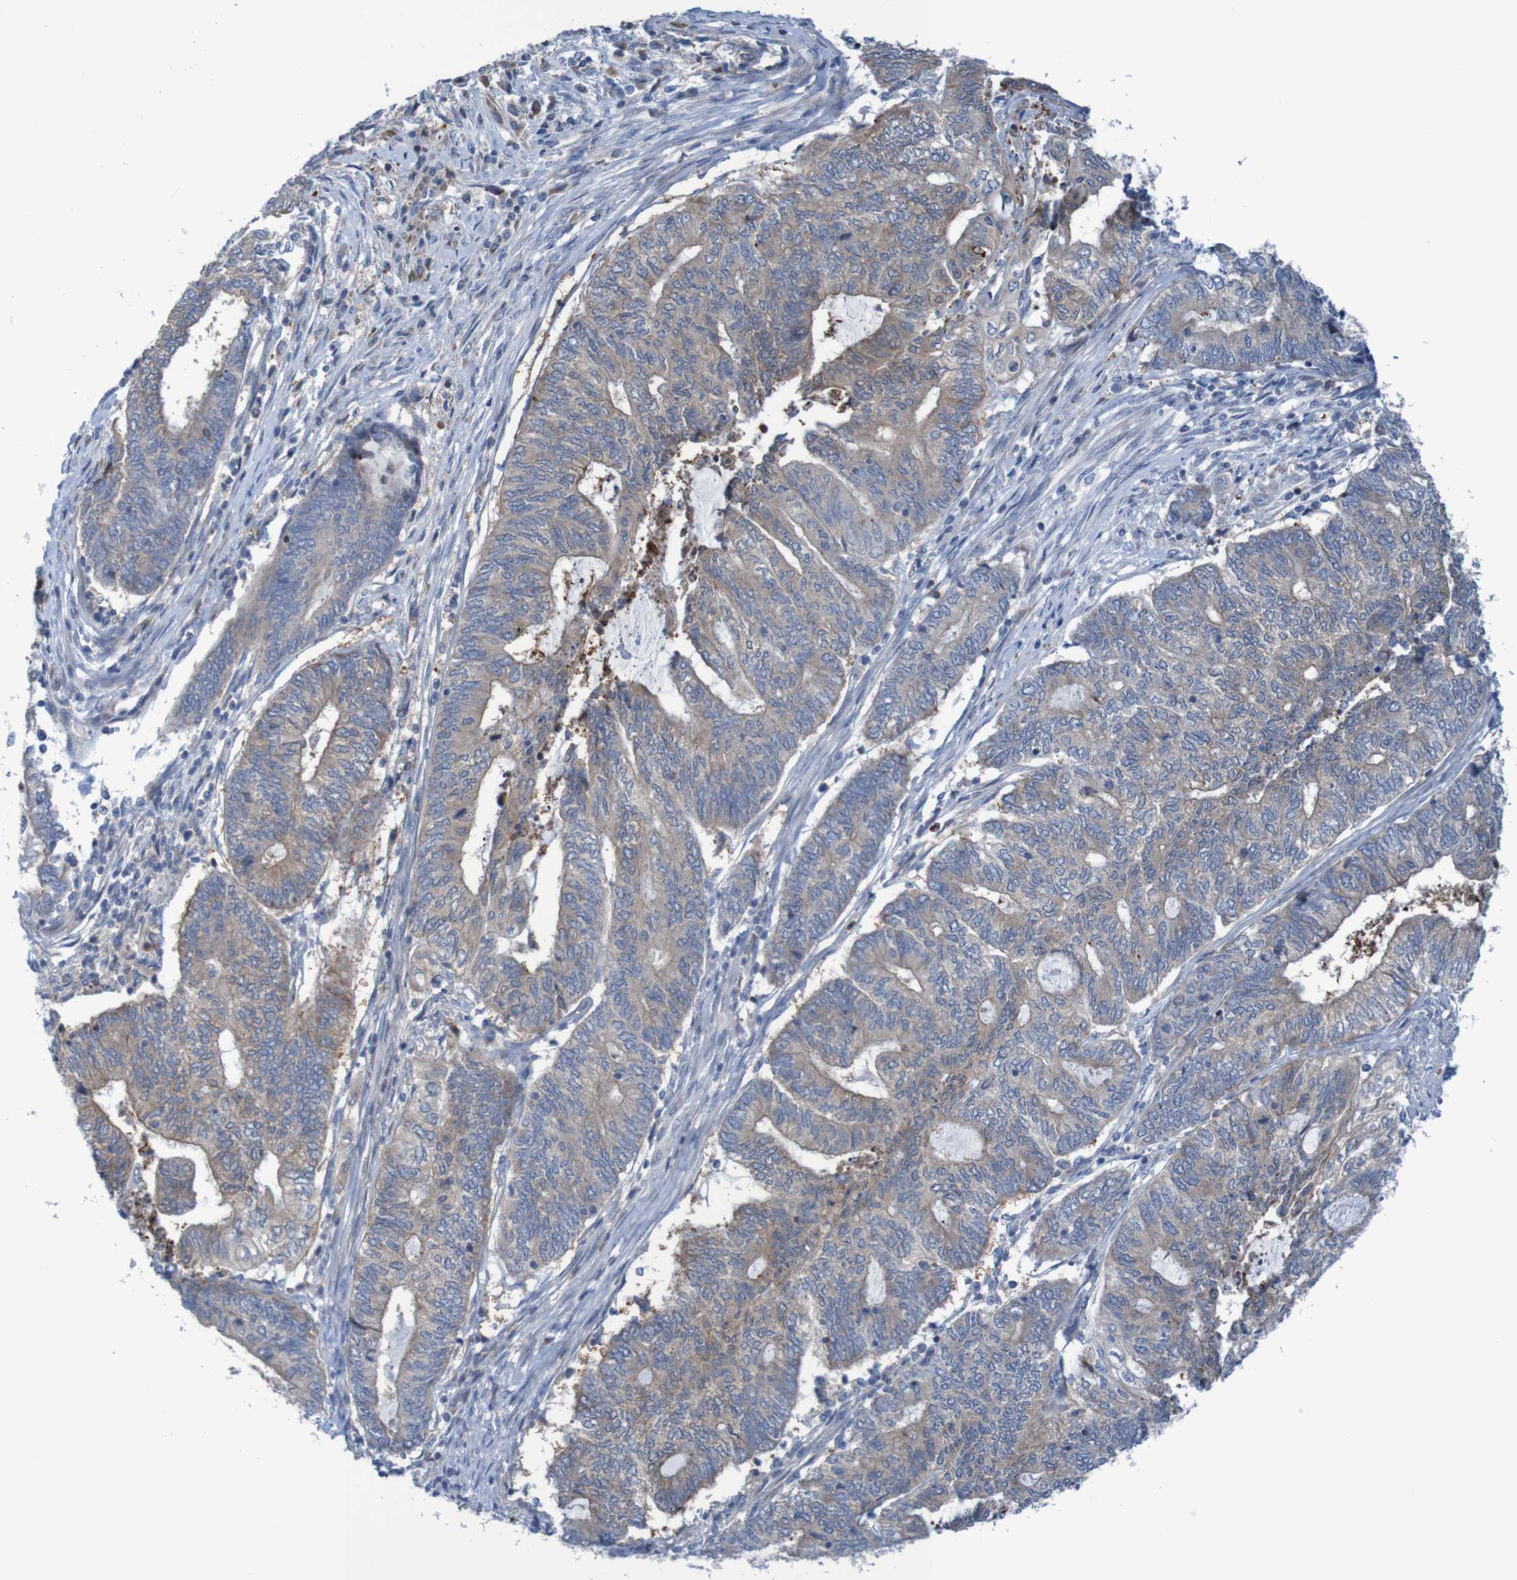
{"staining": {"intensity": "strong", "quantity": "25%-75%", "location": "cytoplasmic/membranous"}, "tissue": "endometrial cancer", "cell_type": "Tumor cells", "image_type": "cancer", "snomed": [{"axis": "morphology", "description": "Adenocarcinoma, NOS"}, {"axis": "topography", "description": "Uterus"}, {"axis": "topography", "description": "Endometrium"}], "caption": "The immunohistochemical stain labels strong cytoplasmic/membranous expression in tumor cells of endometrial cancer tissue. (Brightfield microscopy of DAB IHC at high magnification).", "gene": "ANGPT4", "patient": {"sex": "female", "age": 70}}